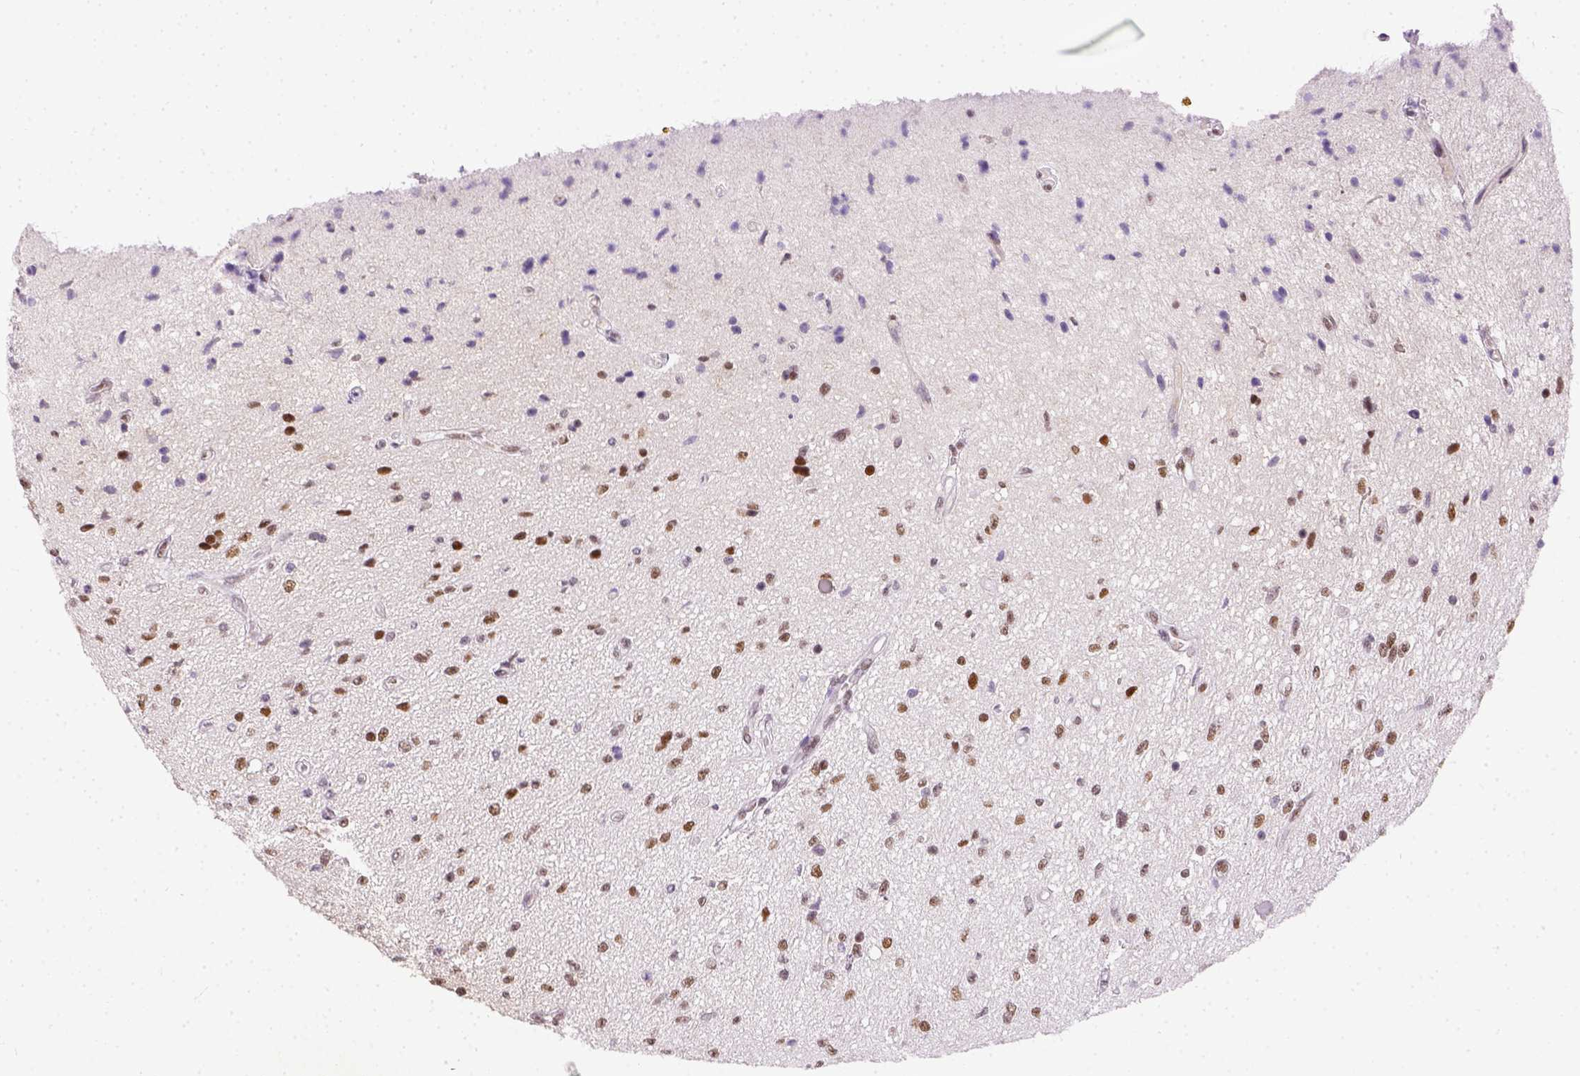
{"staining": {"intensity": "moderate", "quantity": ">75%", "location": "nuclear"}, "tissue": "glioma", "cell_type": "Tumor cells", "image_type": "cancer", "snomed": [{"axis": "morphology", "description": "Glioma, malignant, Low grade"}, {"axis": "topography", "description": "Cerebellum"}], "caption": "Protein expression analysis of human glioma reveals moderate nuclear staining in approximately >75% of tumor cells.", "gene": "ERCC1", "patient": {"sex": "female", "age": 14}}